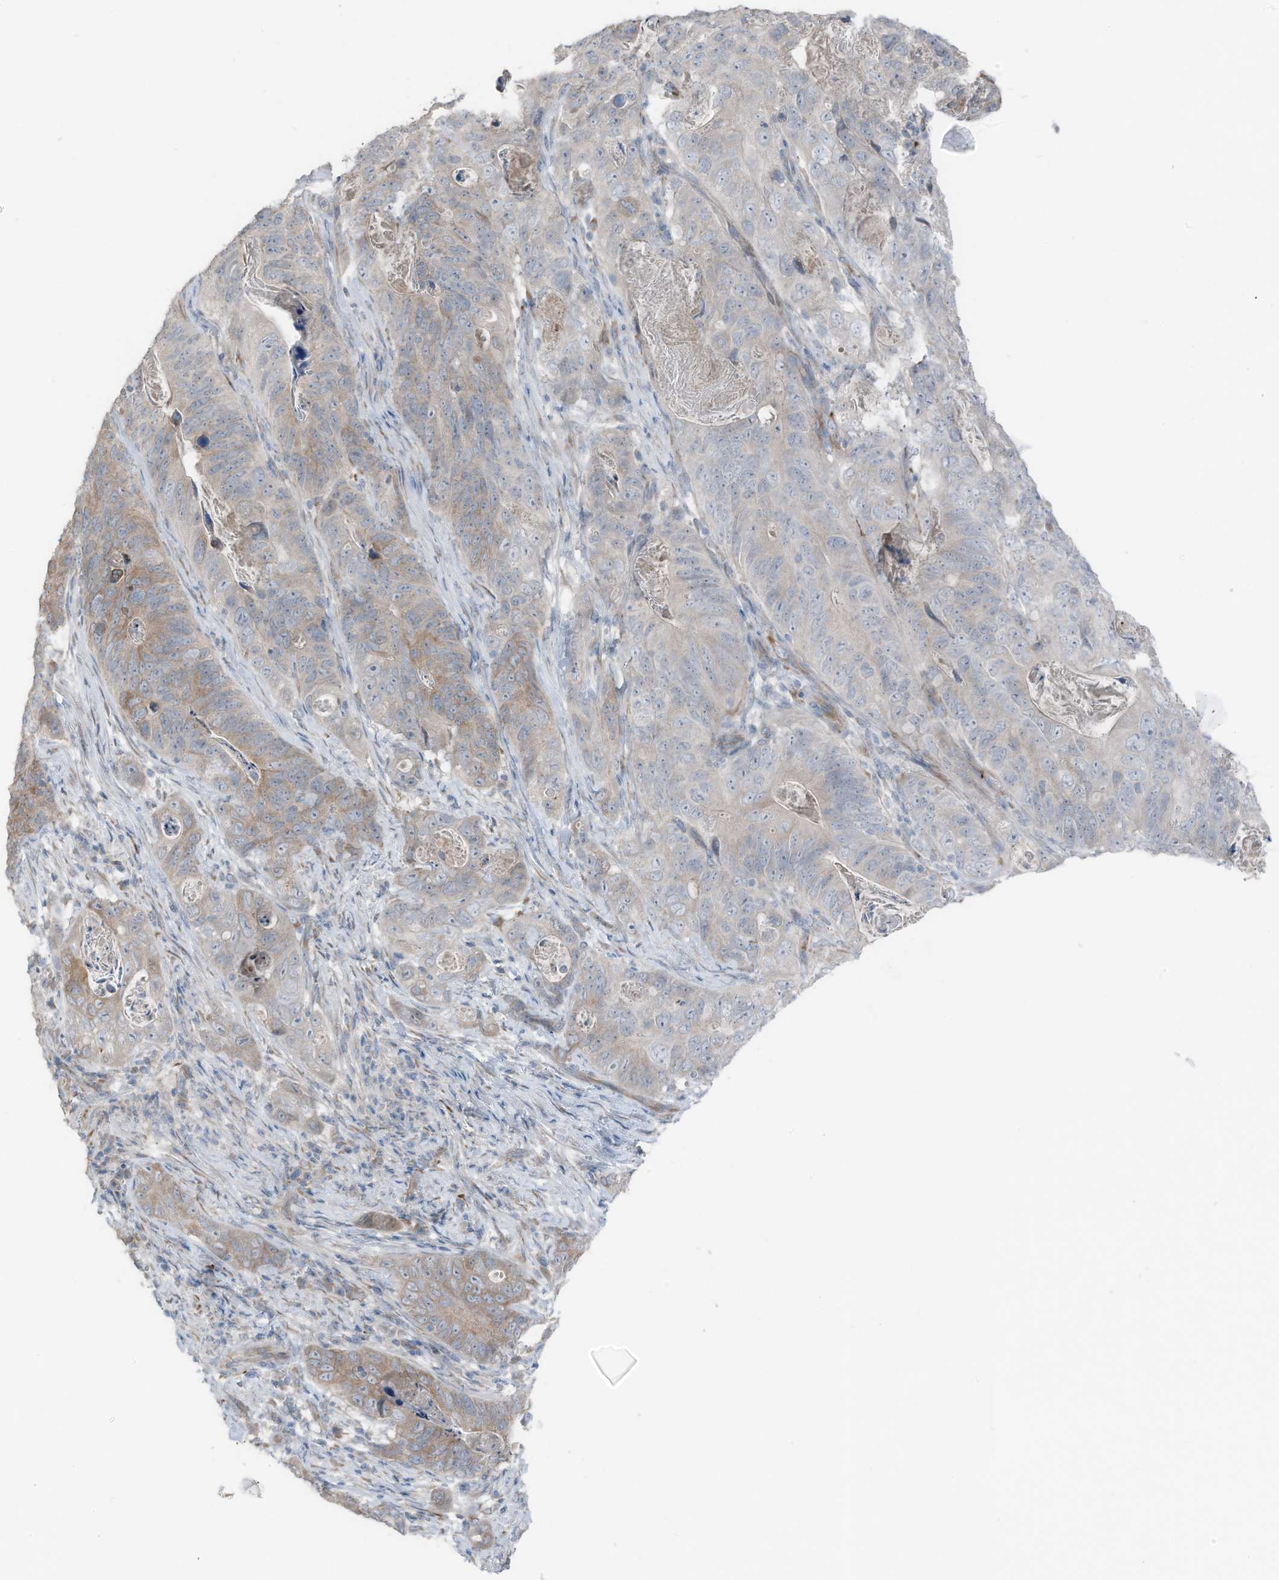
{"staining": {"intensity": "weak", "quantity": "25%-75%", "location": "cytoplasmic/membranous"}, "tissue": "stomach cancer", "cell_type": "Tumor cells", "image_type": "cancer", "snomed": [{"axis": "morphology", "description": "Normal tissue, NOS"}, {"axis": "morphology", "description": "Adenocarcinoma, NOS"}, {"axis": "topography", "description": "Stomach"}], "caption": "Adenocarcinoma (stomach) was stained to show a protein in brown. There is low levels of weak cytoplasmic/membranous staining in approximately 25%-75% of tumor cells.", "gene": "ARHGEF33", "patient": {"sex": "female", "age": 89}}